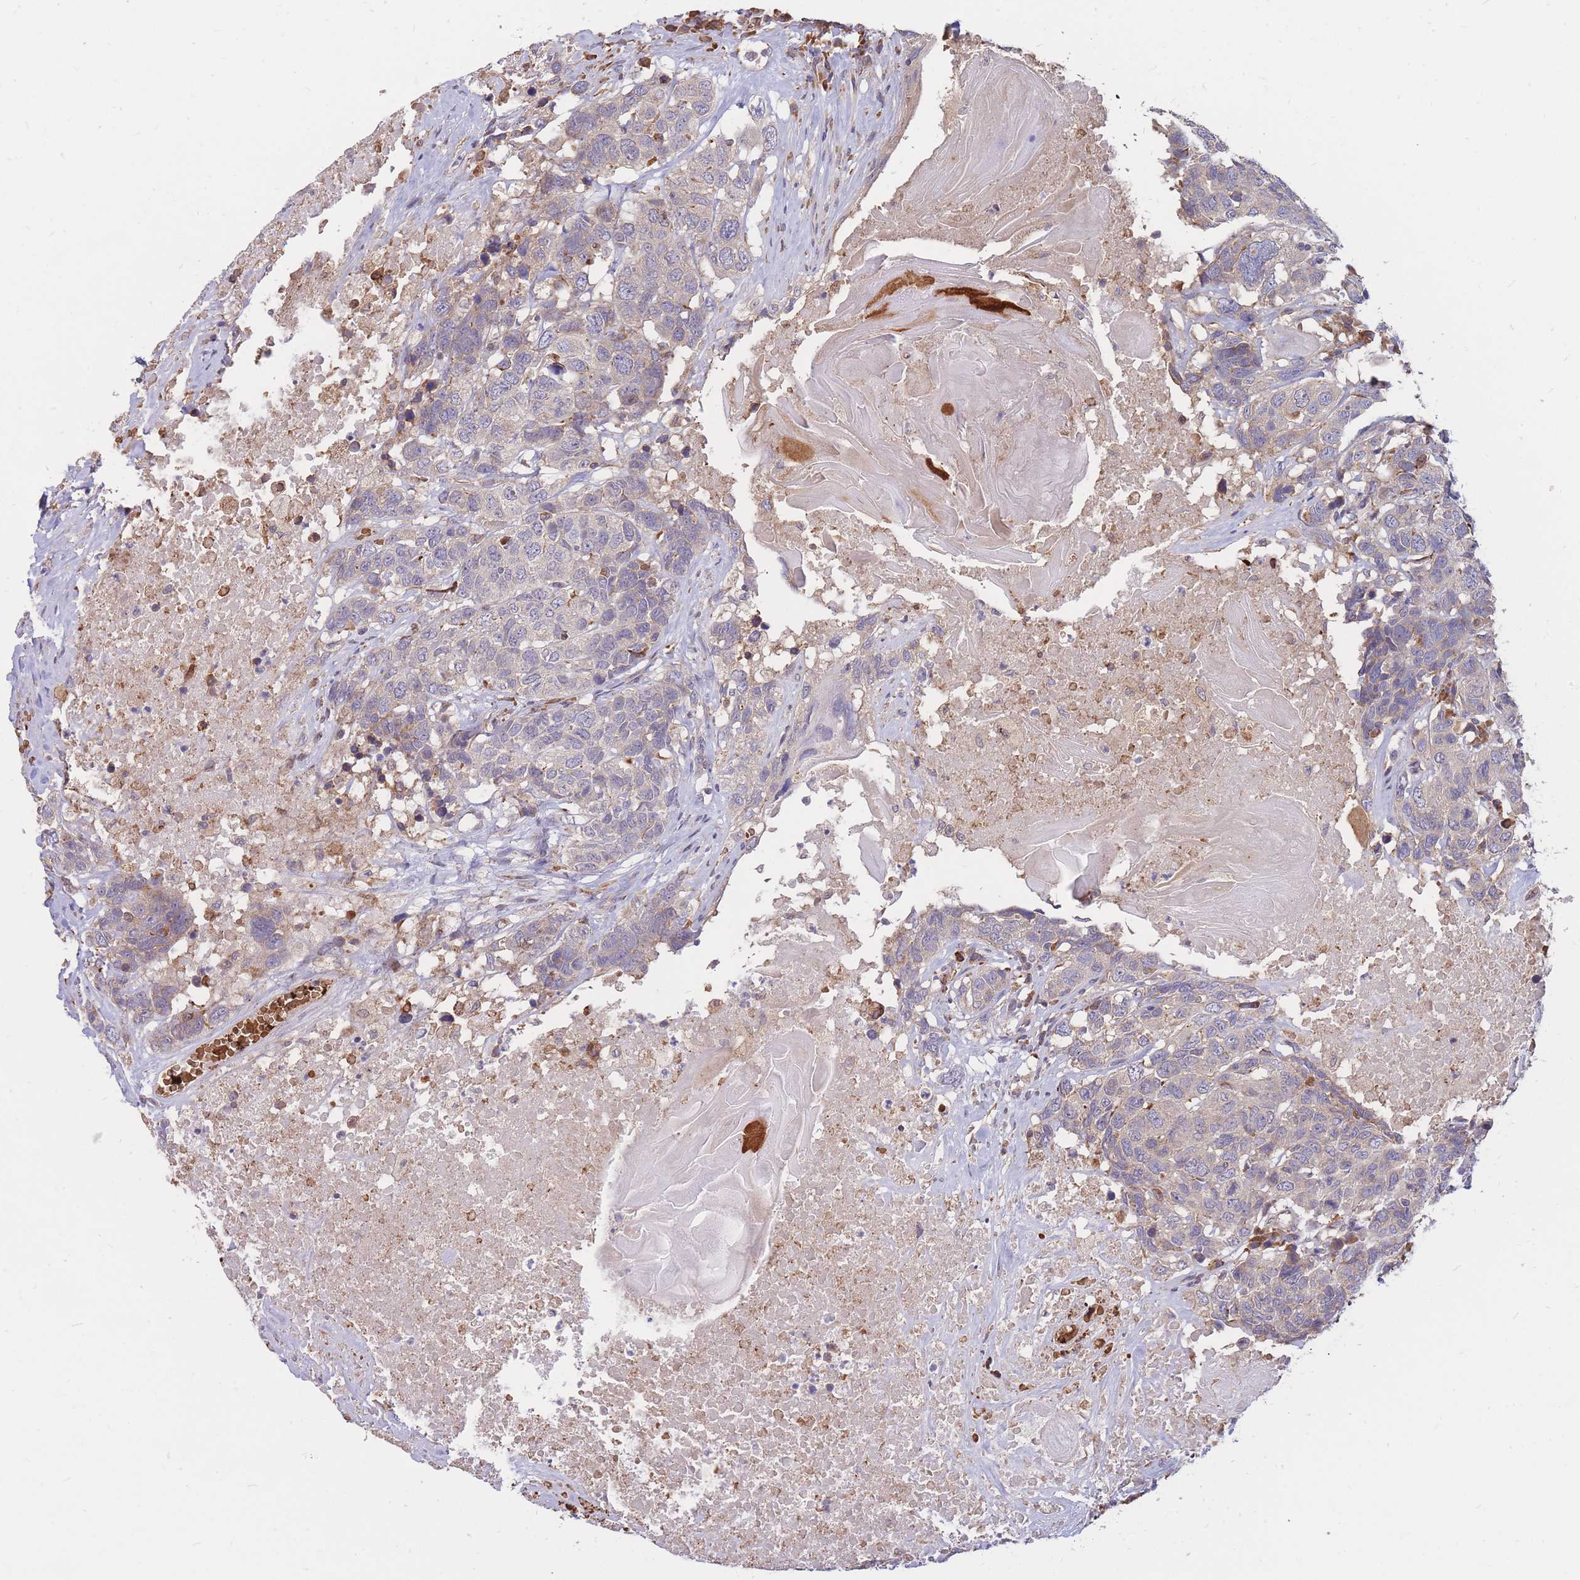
{"staining": {"intensity": "negative", "quantity": "none", "location": "none"}, "tissue": "head and neck cancer", "cell_type": "Tumor cells", "image_type": "cancer", "snomed": [{"axis": "morphology", "description": "Squamous cell carcinoma, NOS"}, {"axis": "topography", "description": "Head-Neck"}], "caption": "This is an immunohistochemistry (IHC) histopathology image of human head and neck cancer. There is no positivity in tumor cells.", "gene": "ATP10D", "patient": {"sex": "male", "age": 66}}